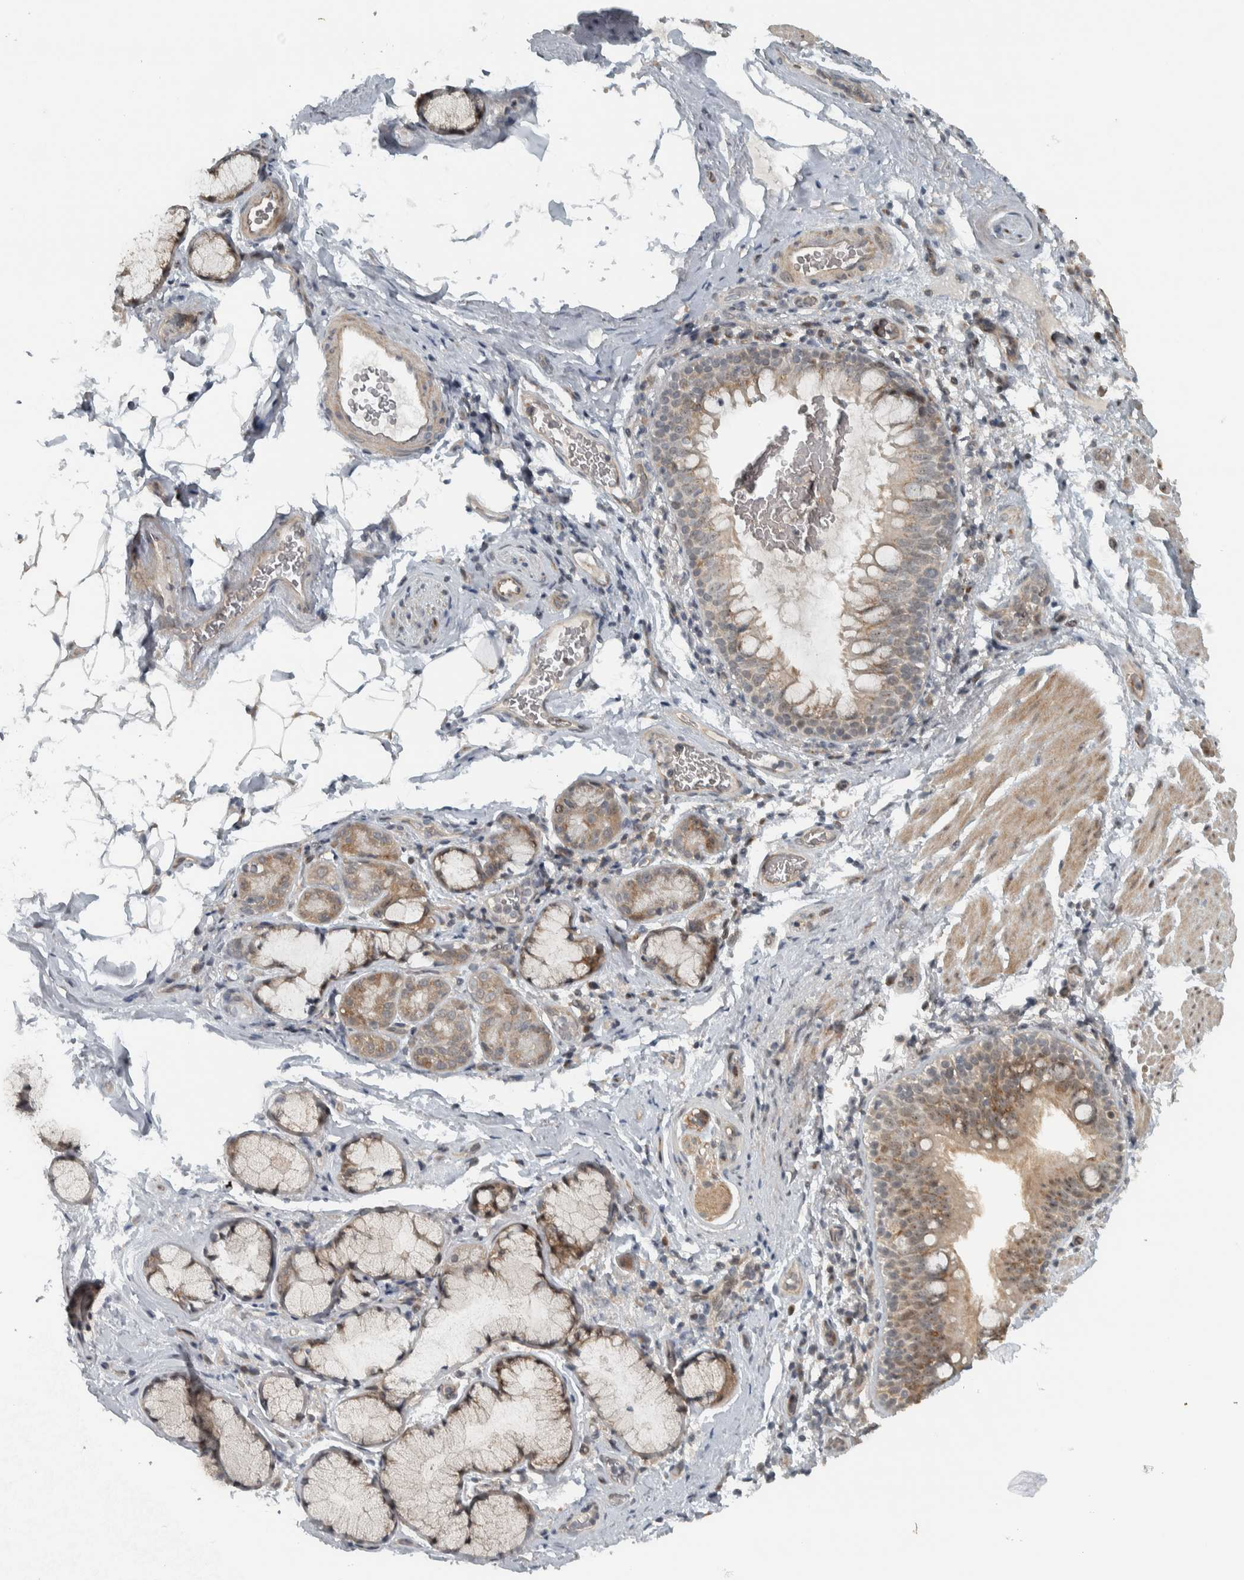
{"staining": {"intensity": "weak", "quantity": ">75%", "location": "cytoplasmic/membranous"}, "tissue": "bronchus", "cell_type": "Respiratory epithelial cells", "image_type": "normal", "snomed": [{"axis": "morphology", "description": "Normal tissue, NOS"}, {"axis": "morphology", "description": "Inflammation, NOS"}, {"axis": "topography", "description": "Cartilage tissue"}, {"axis": "topography", "description": "Bronchus"}], "caption": "The micrograph demonstrates a brown stain indicating the presence of a protein in the cytoplasmic/membranous of respiratory epithelial cells in bronchus. (Stains: DAB (3,3'-diaminobenzidine) in brown, nuclei in blue, Microscopy: brightfield microscopy at high magnification).", "gene": "NAPG", "patient": {"sex": "male", "age": 77}}